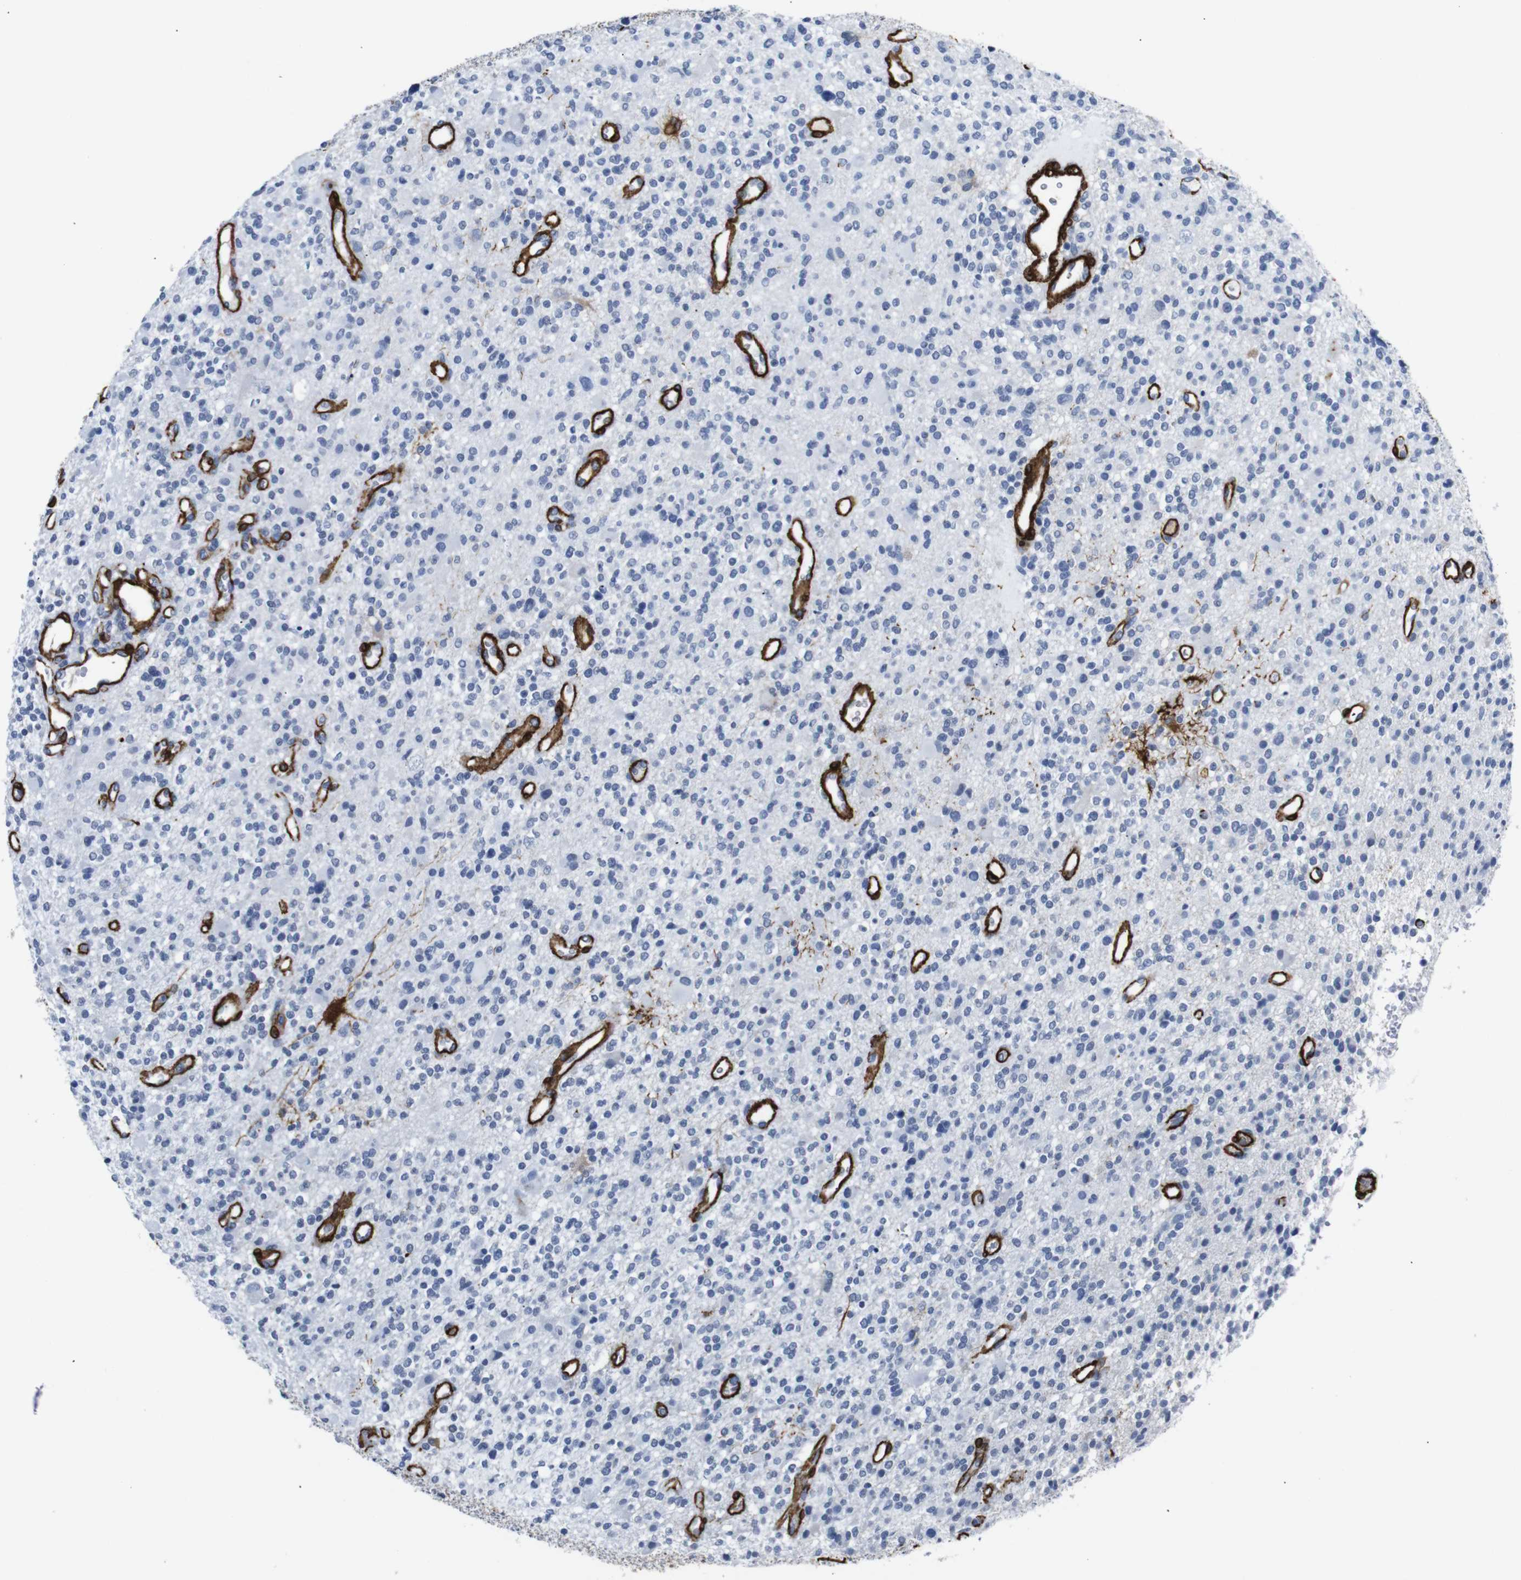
{"staining": {"intensity": "negative", "quantity": "none", "location": "none"}, "tissue": "glioma", "cell_type": "Tumor cells", "image_type": "cancer", "snomed": [{"axis": "morphology", "description": "Glioma, malignant, High grade"}, {"axis": "topography", "description": "Brain"}], "caption": "Immunohistochemistry photomicrograph of neoplastic tissue: glioma stained with DAB exhibits no significant protein expression in tumor cells.", "gene": "ACTA2", "patient": {"sex": "male", "age": 48}}